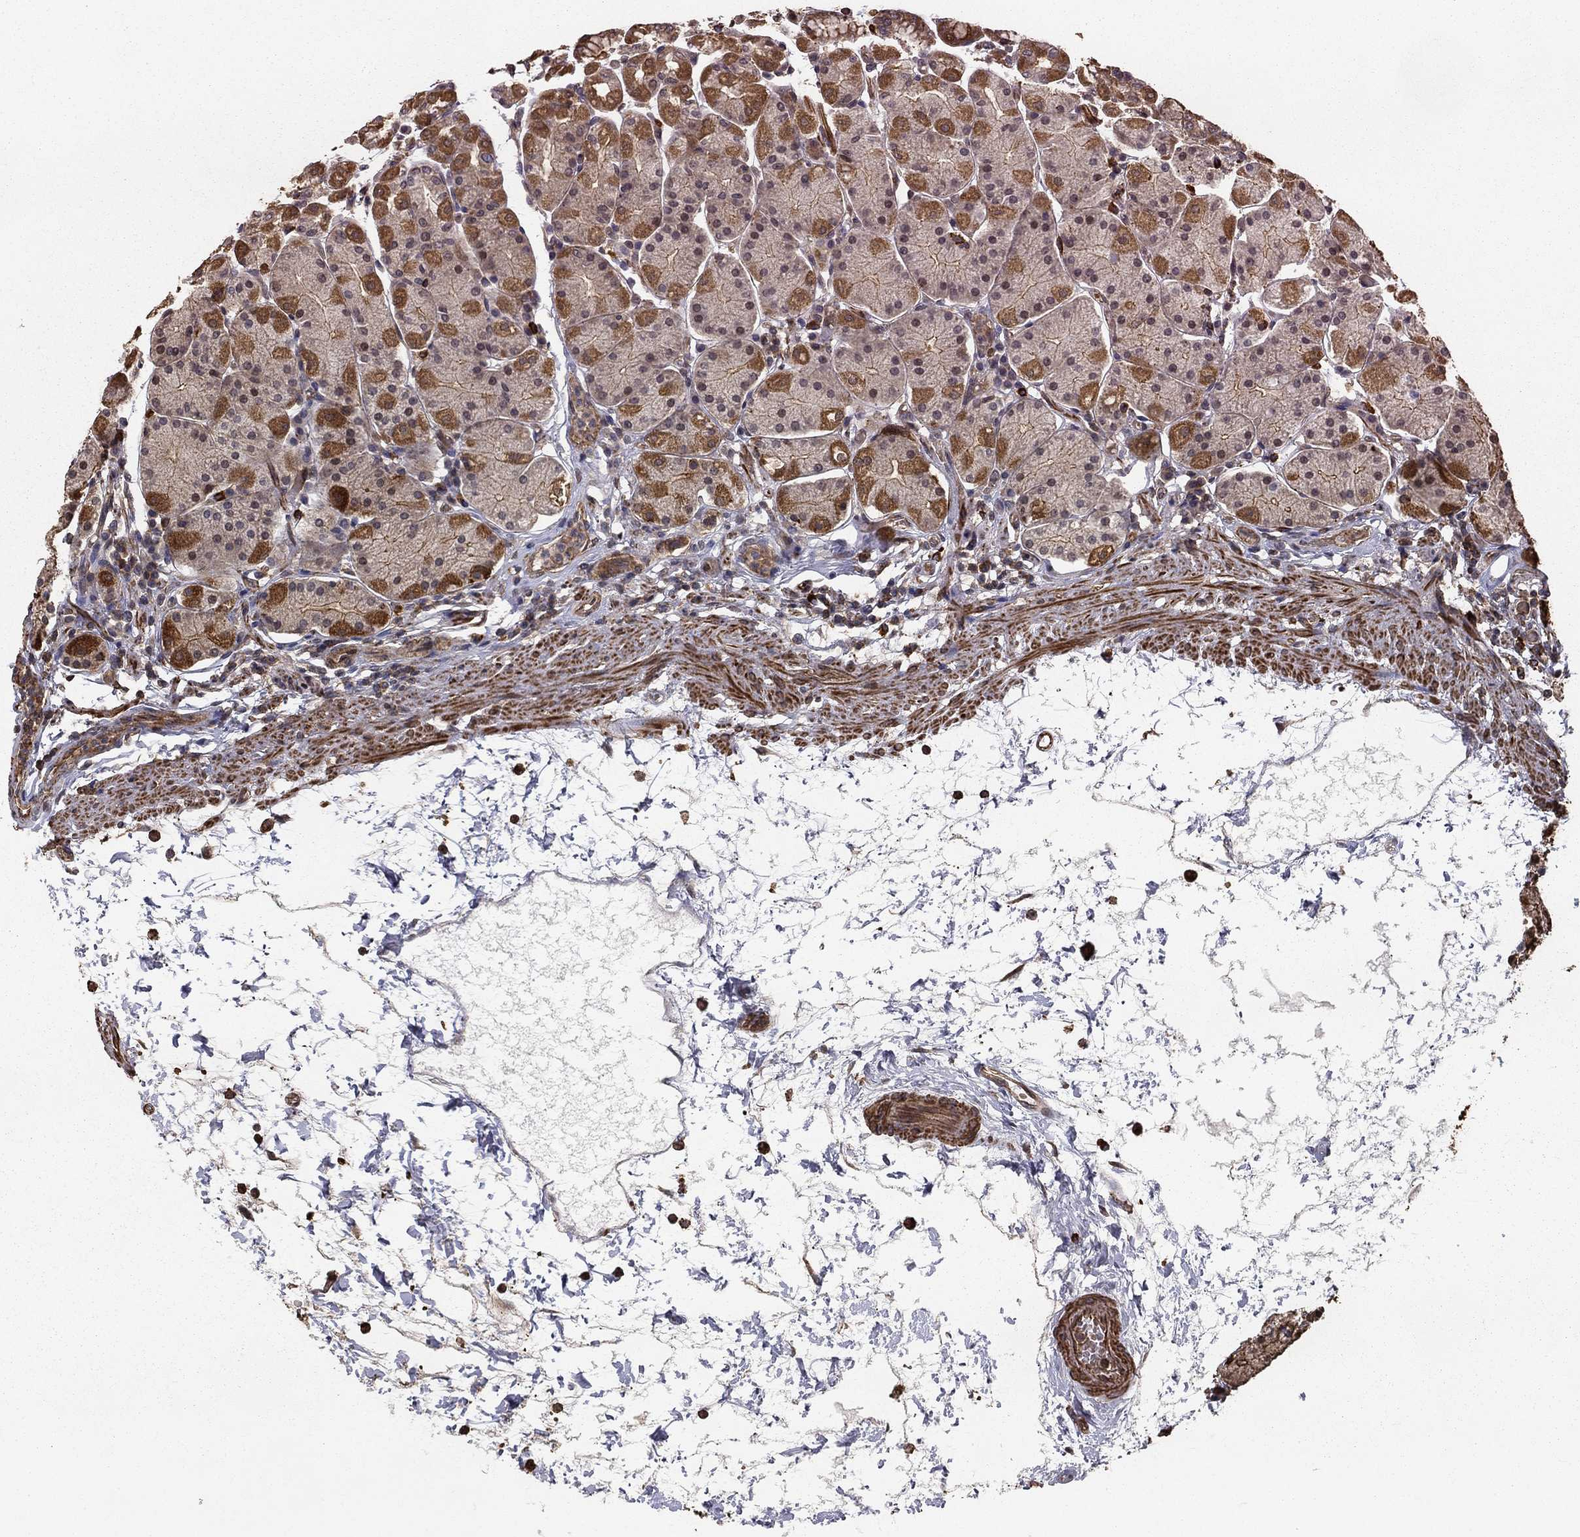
{"staining": {"intensity": "moderate", "quantity": "25%-75%", "location": "cytoplasmic/membranous"}, "tissue": "stomach", "cell_type": "Glandular cells", "image_type": "normal", "snomed": [{"axis": "morphology", "description": "Normal tissue, NOS"}, {"axis": "topography", "description": "Stomach"}], "caption": "Approximately 25%-75% of glandular cells in unremarkable human stomach display moderate cytoplasmic/membranous protein positivity as visualized by brown immunohistochemical staining.", "gene": "HABP4", "patient": {"sex": "male", "age": 54}}